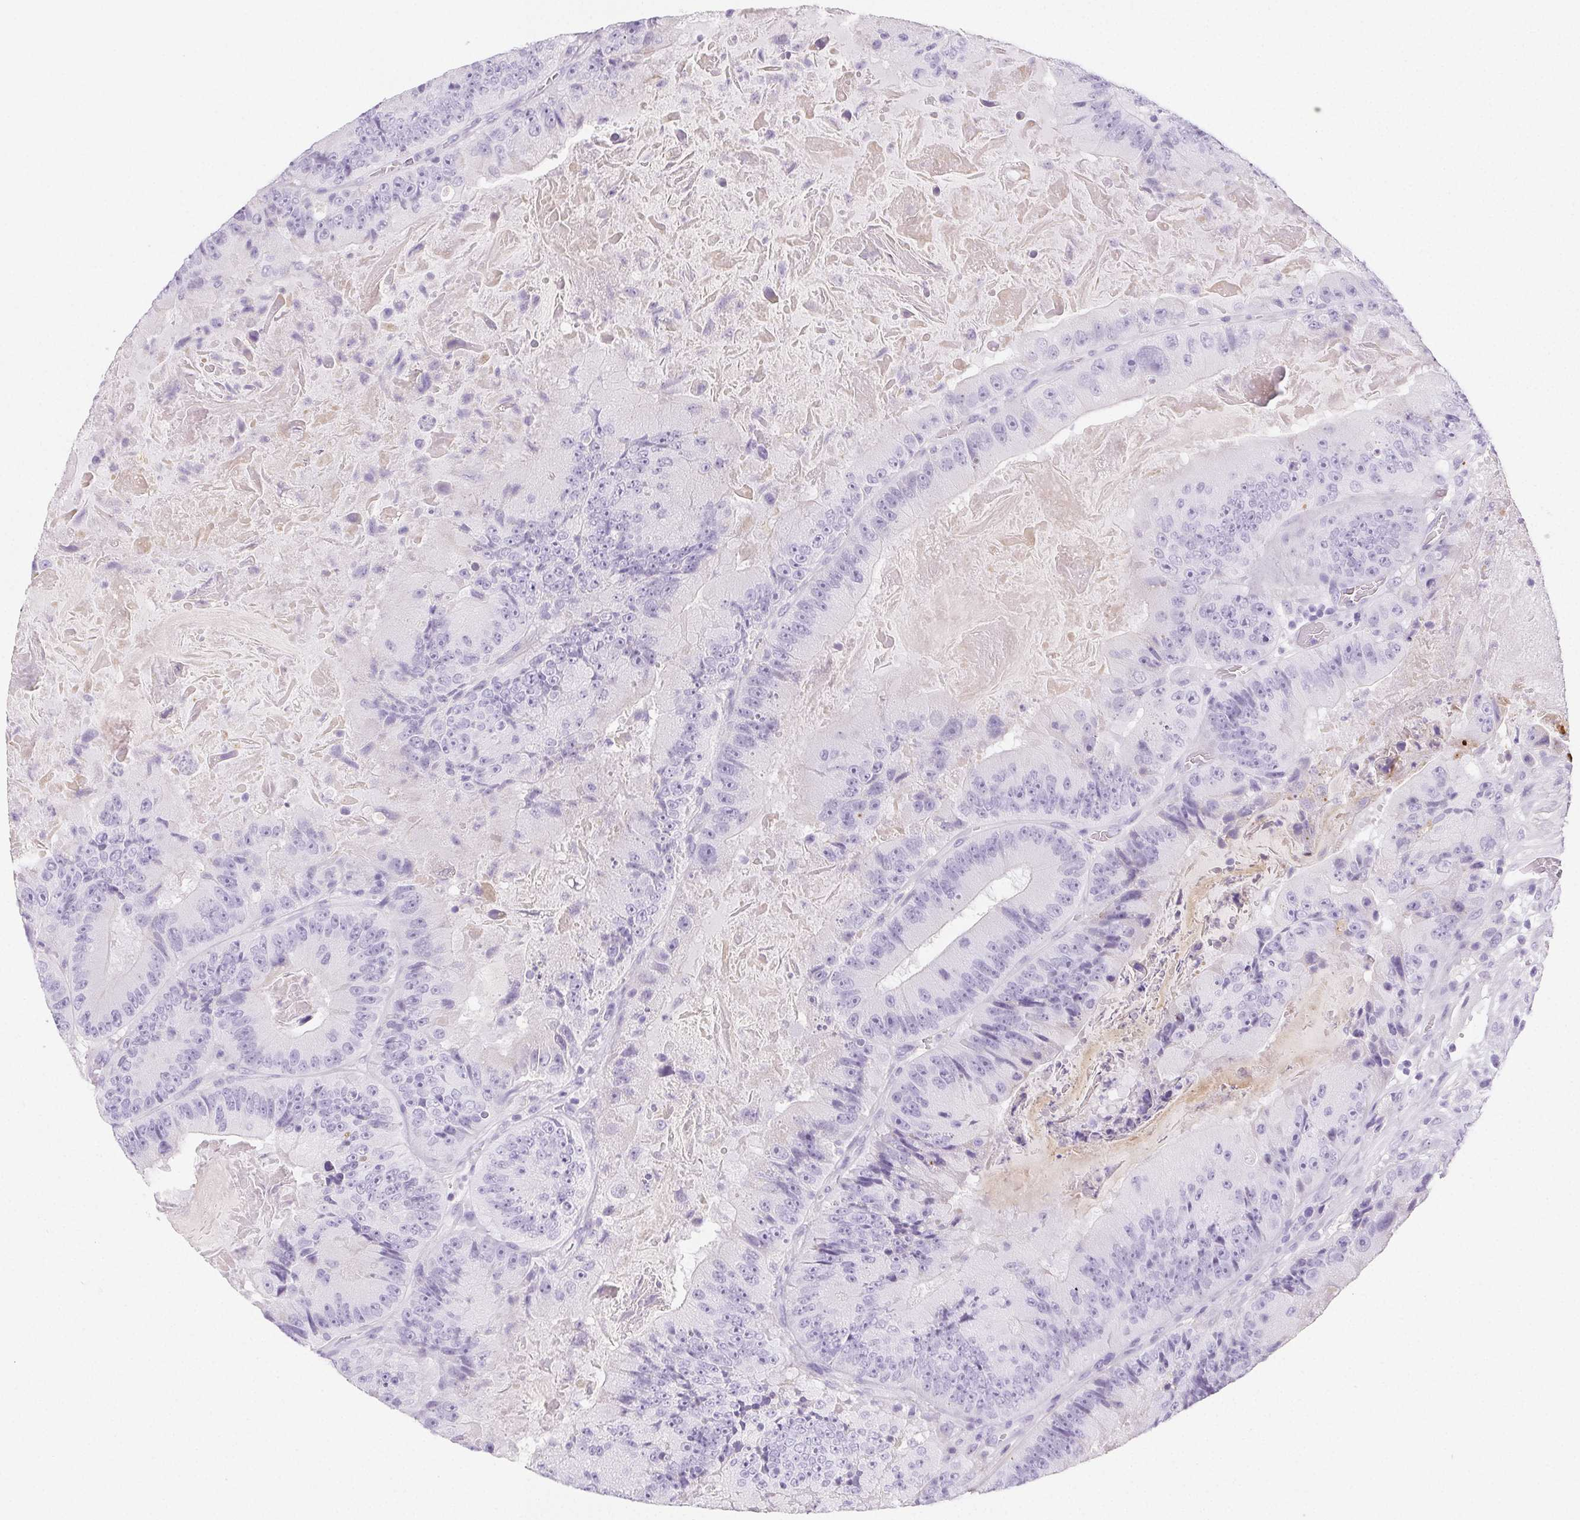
{"staining": {"intensity": "negative", "quantity": "none", "location": "none"}, "tissue": "colorectal cancer", "cell_type": "Tumor cells", "image_type": "cancer", "snomed": [{"axis": "morphology", "description": "Adenocarcinoma, NOS"}, {"axis": "topography", "description": "Colon"}], "caption": "A photomicrograph of colorectal cancer stained for a protein demonstrates no brown staining in tumor cells.", "gene": "VTN", "patient": {"sex": "female", "age": 86}}